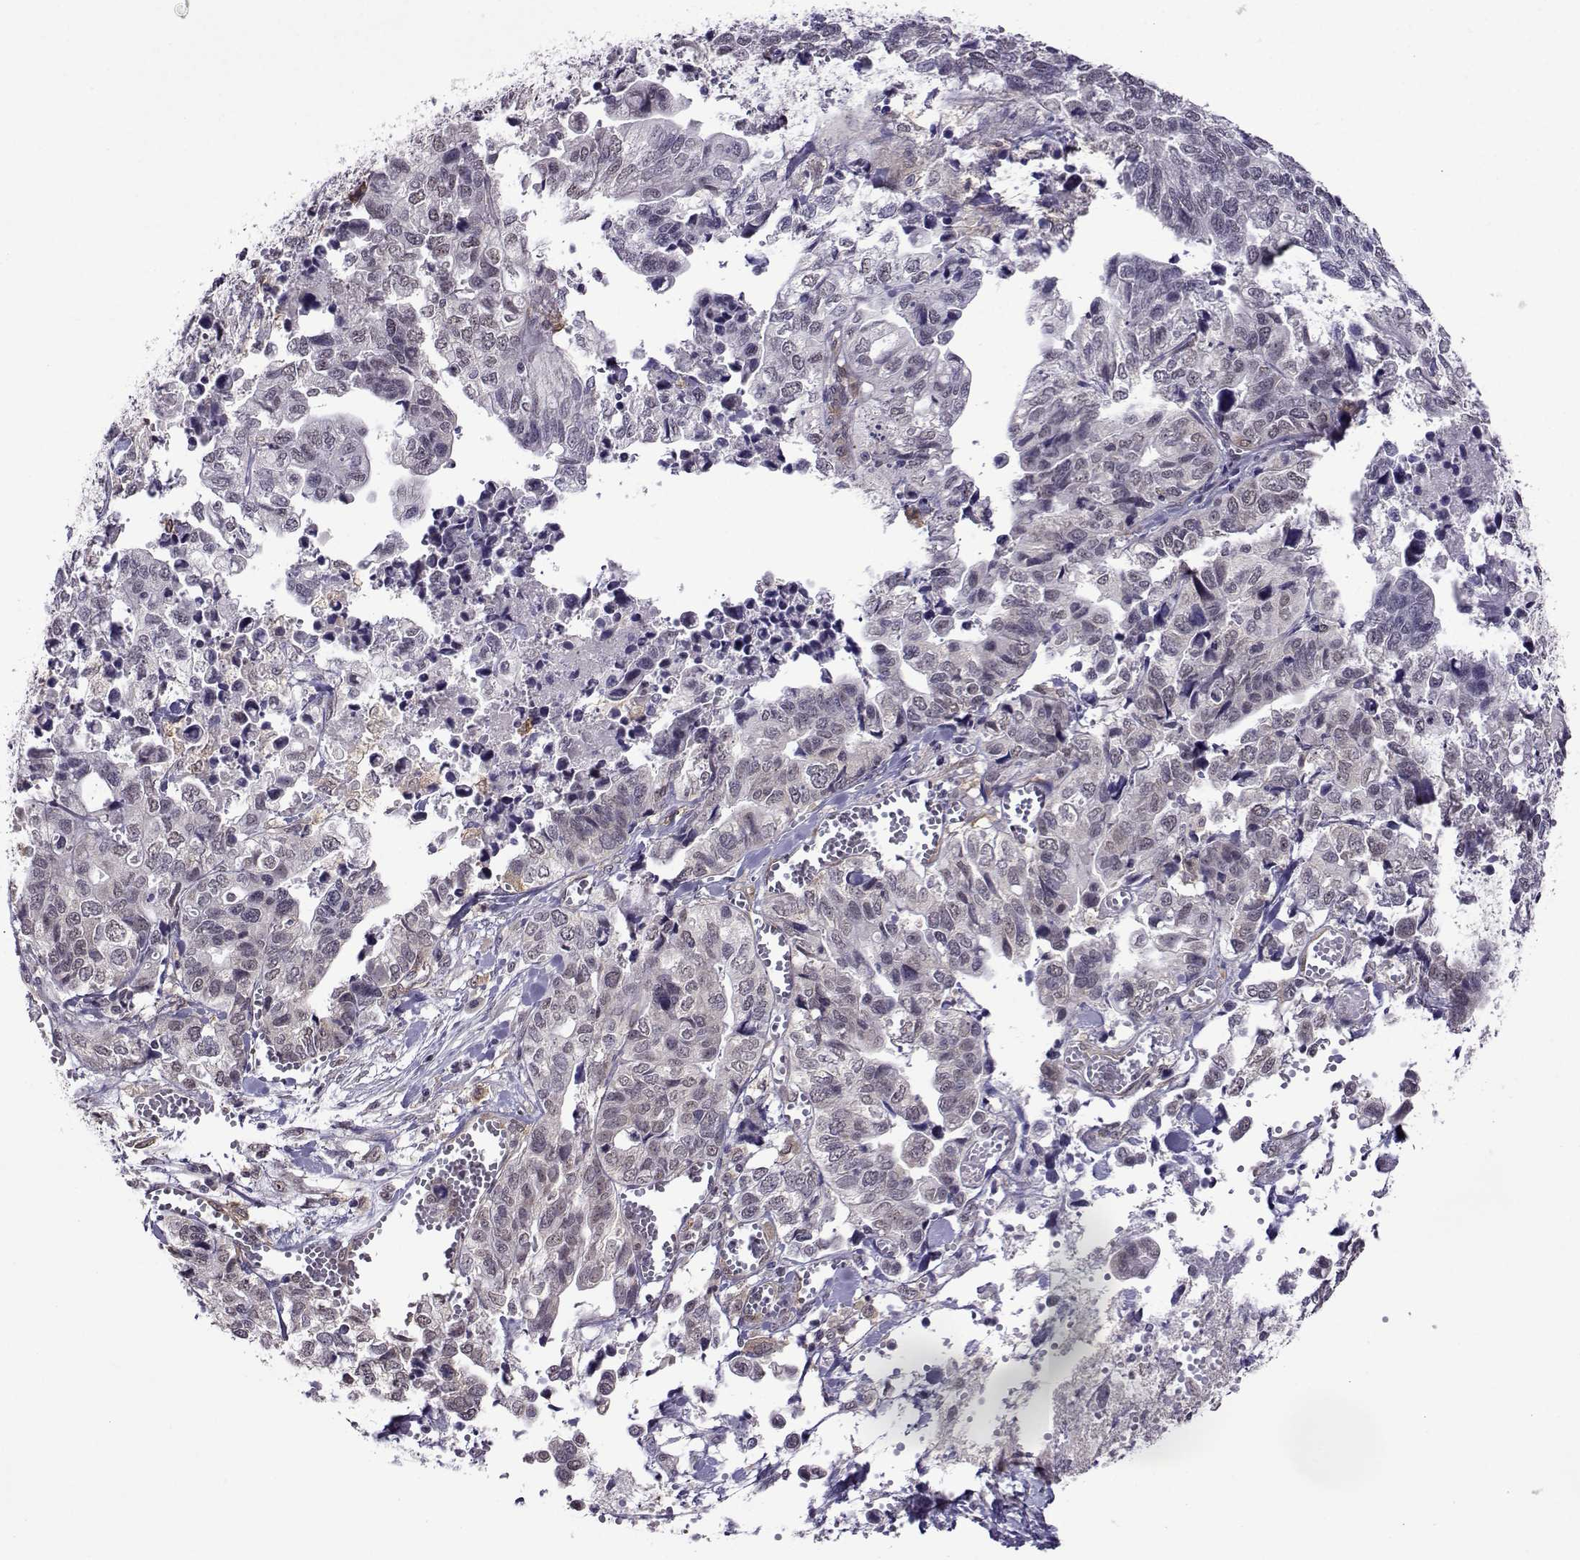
{"staining": {"intensity": "negative", "quantity": "none", "location": "none"}, "tissue": "stomach cancer", "cell_type": "Tumor cells", "image_type": "cancer", "snomed": [{"axis": "morphology", "description": "Adenocarcinoma, NOS"}, {"axis": "topography", "description": "Stomach, upper"}], "caption": "High power microscopy micrograph of an immunohistochemistry (IHC) image of stomach adenocarcinoma, revealing no significant positivity in tumor cells. The staining is performed using DAB (3,3'-diaminobenzidine) brown chromogen with nuclei counter-stained in using hematoxylin.", "gene": "DDX20", "patient": {"sex": "female", "age": 67}}